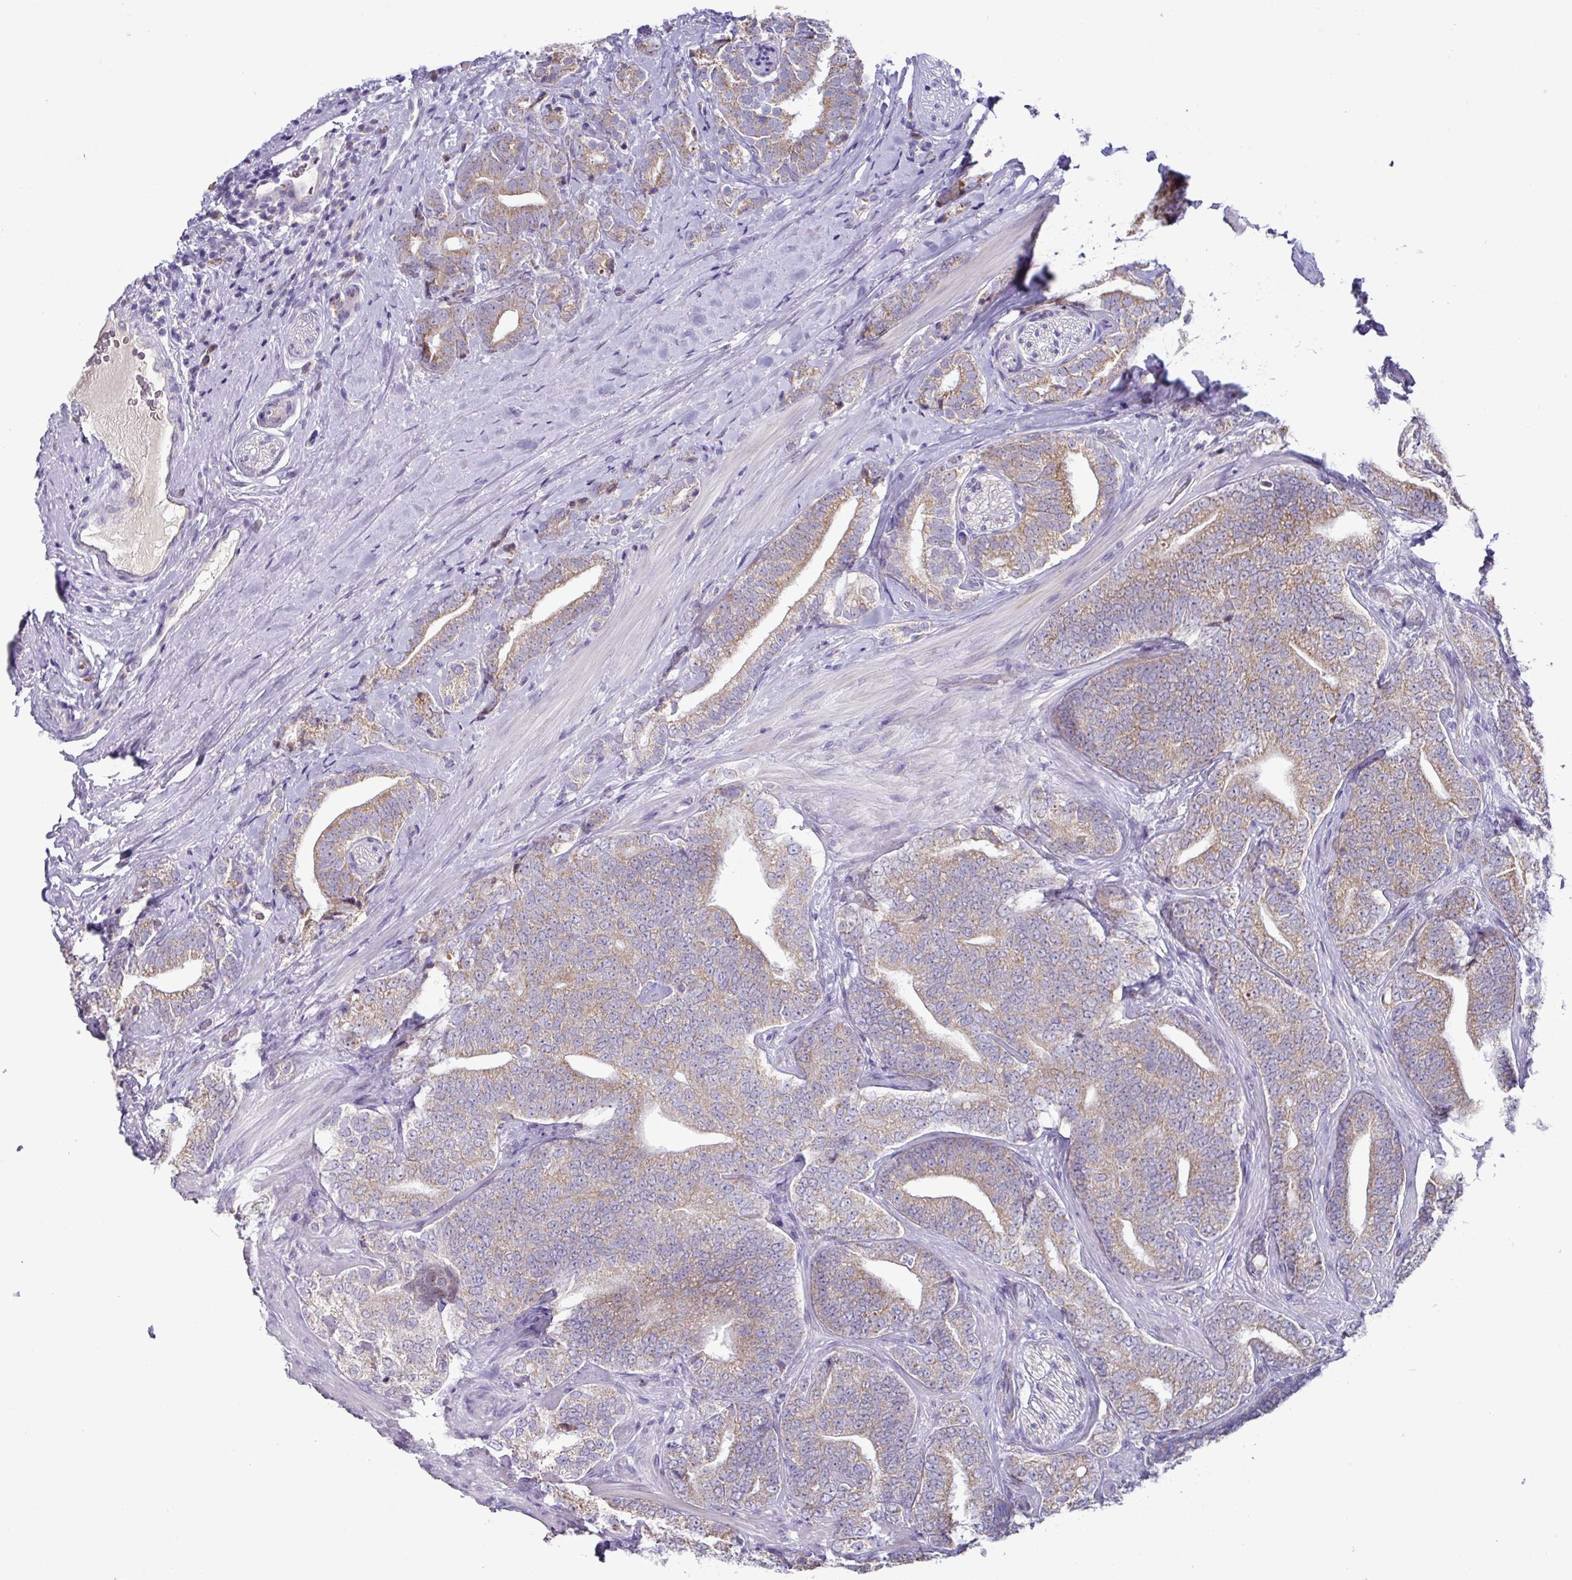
{"staining": {"intensity": "moderate", "quantity": ">75%", "location": "cytoplasmic/membranous"}, "tissue": "prostate cancer", "cell_type": "Tumor cells", "image_type": "cancer", "snomed": [{"axis": "morphology", "description": "Adenocarcinoma, High grade"}, {"axis": "topography", "description": "Prostate"}], "caption": "Immunohistochemical staining of prostate cancer (adenocarcinoma (high-grade)) exhibits moderate cytoplasmic/membranous protein positivity in approximately >75% of tumor cells. The protein of interest is shown in brown color, while the nuclei are stained blue.", "gene": "MT-ND4", "patient": {"sex": "male", "age": 72}}